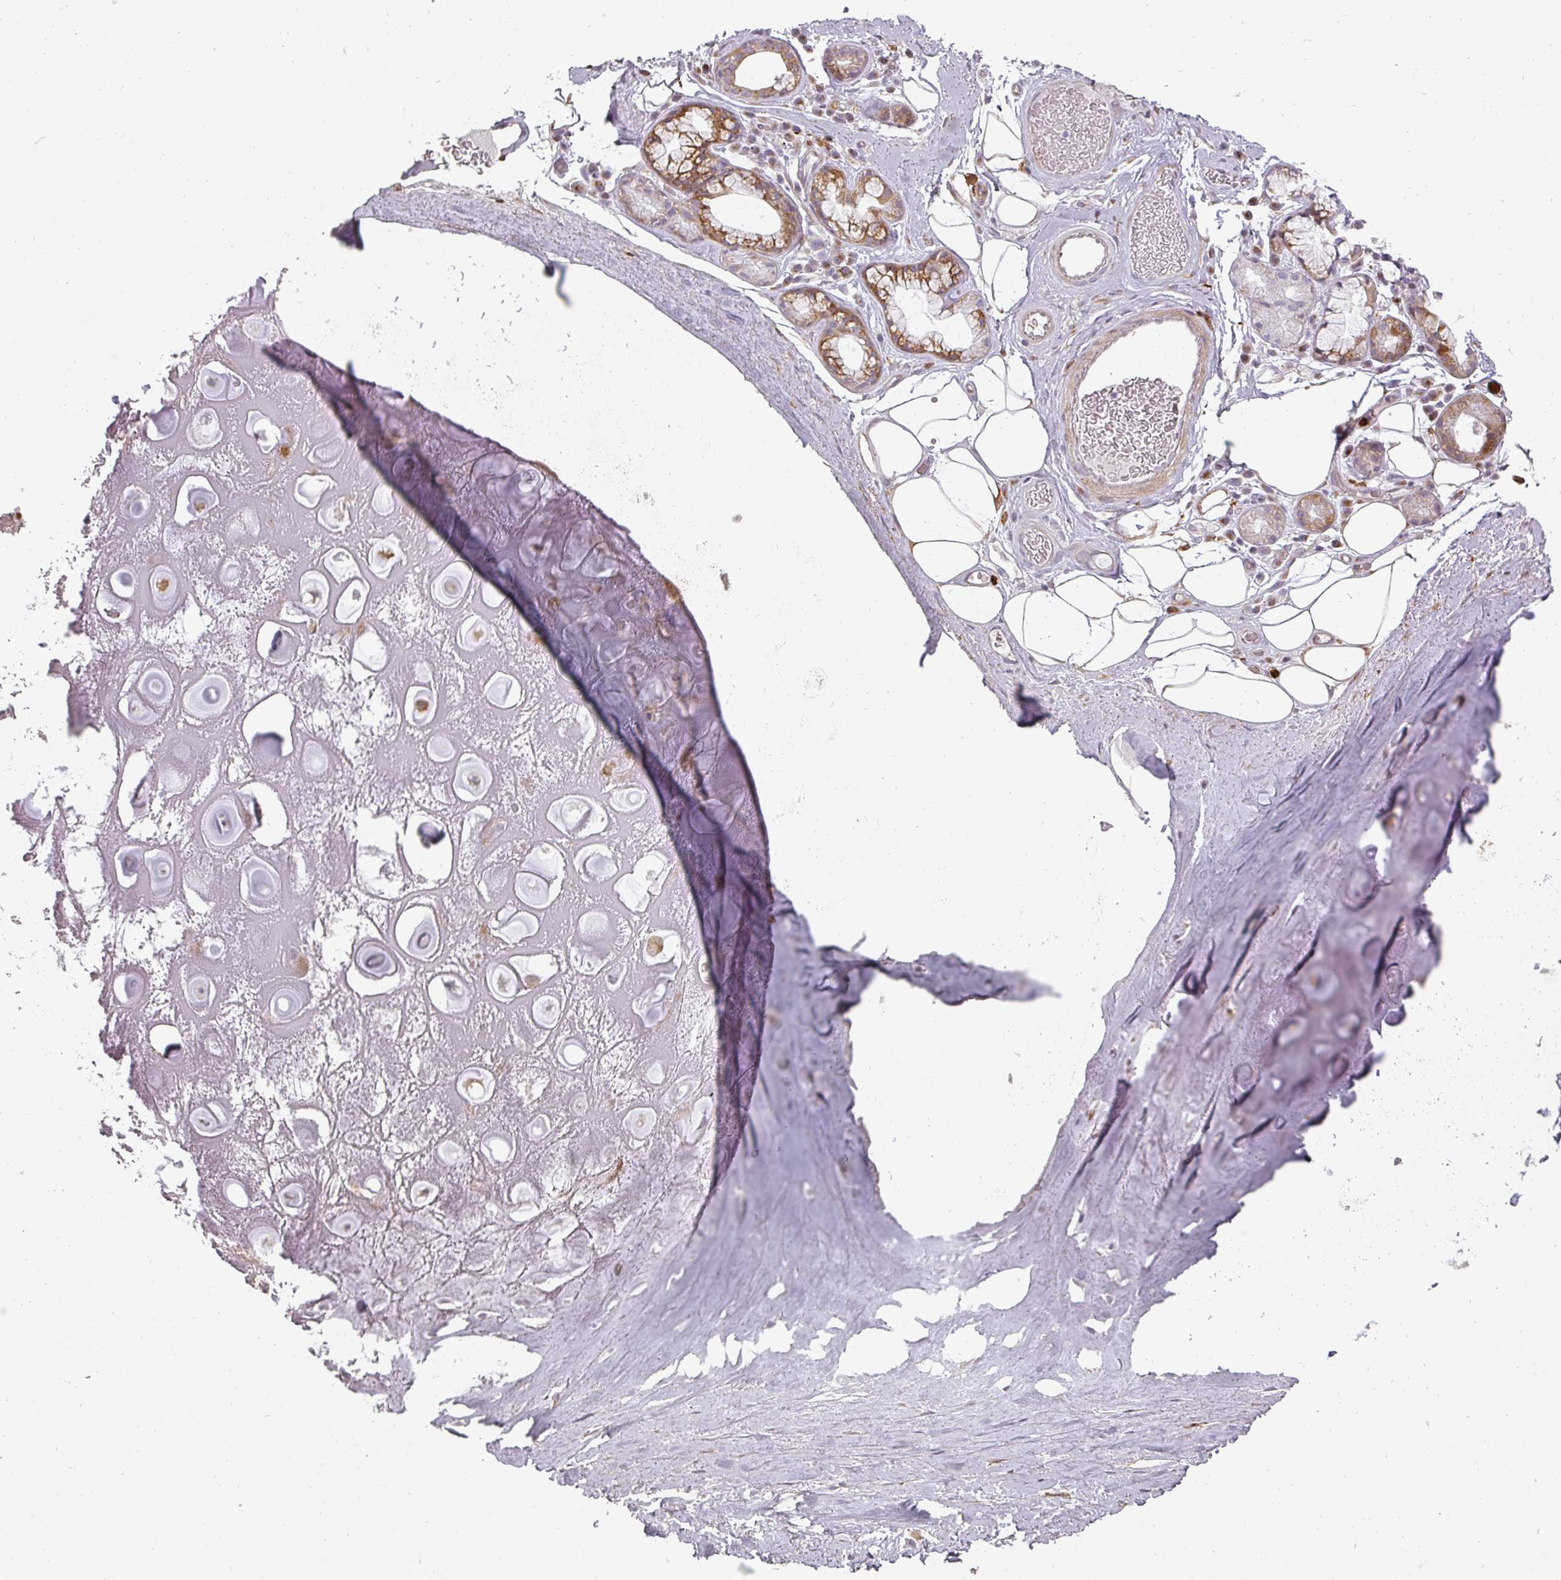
{"staining": {"intensity": "weak", "quantity": "25%-75%", "location": "cytoplasmic/membranous"}, "tissue": "adipose tissue", "cell_type": "Adipocytes", "image_type": "normal", "snomed": [{"axis": "morphology", "description": "Normal tissue, NOS"}, {"axis": "topography", "description": "Cartilage tissue"}], "caption": "Brown immunohistochemical staining in benign human adipose tissue displays weak cytoplasmic/membranous staining in approximately 25%-75% of adipocytes.", "gene": "BIK", "patient": {"sex": "male", "age": 81}}